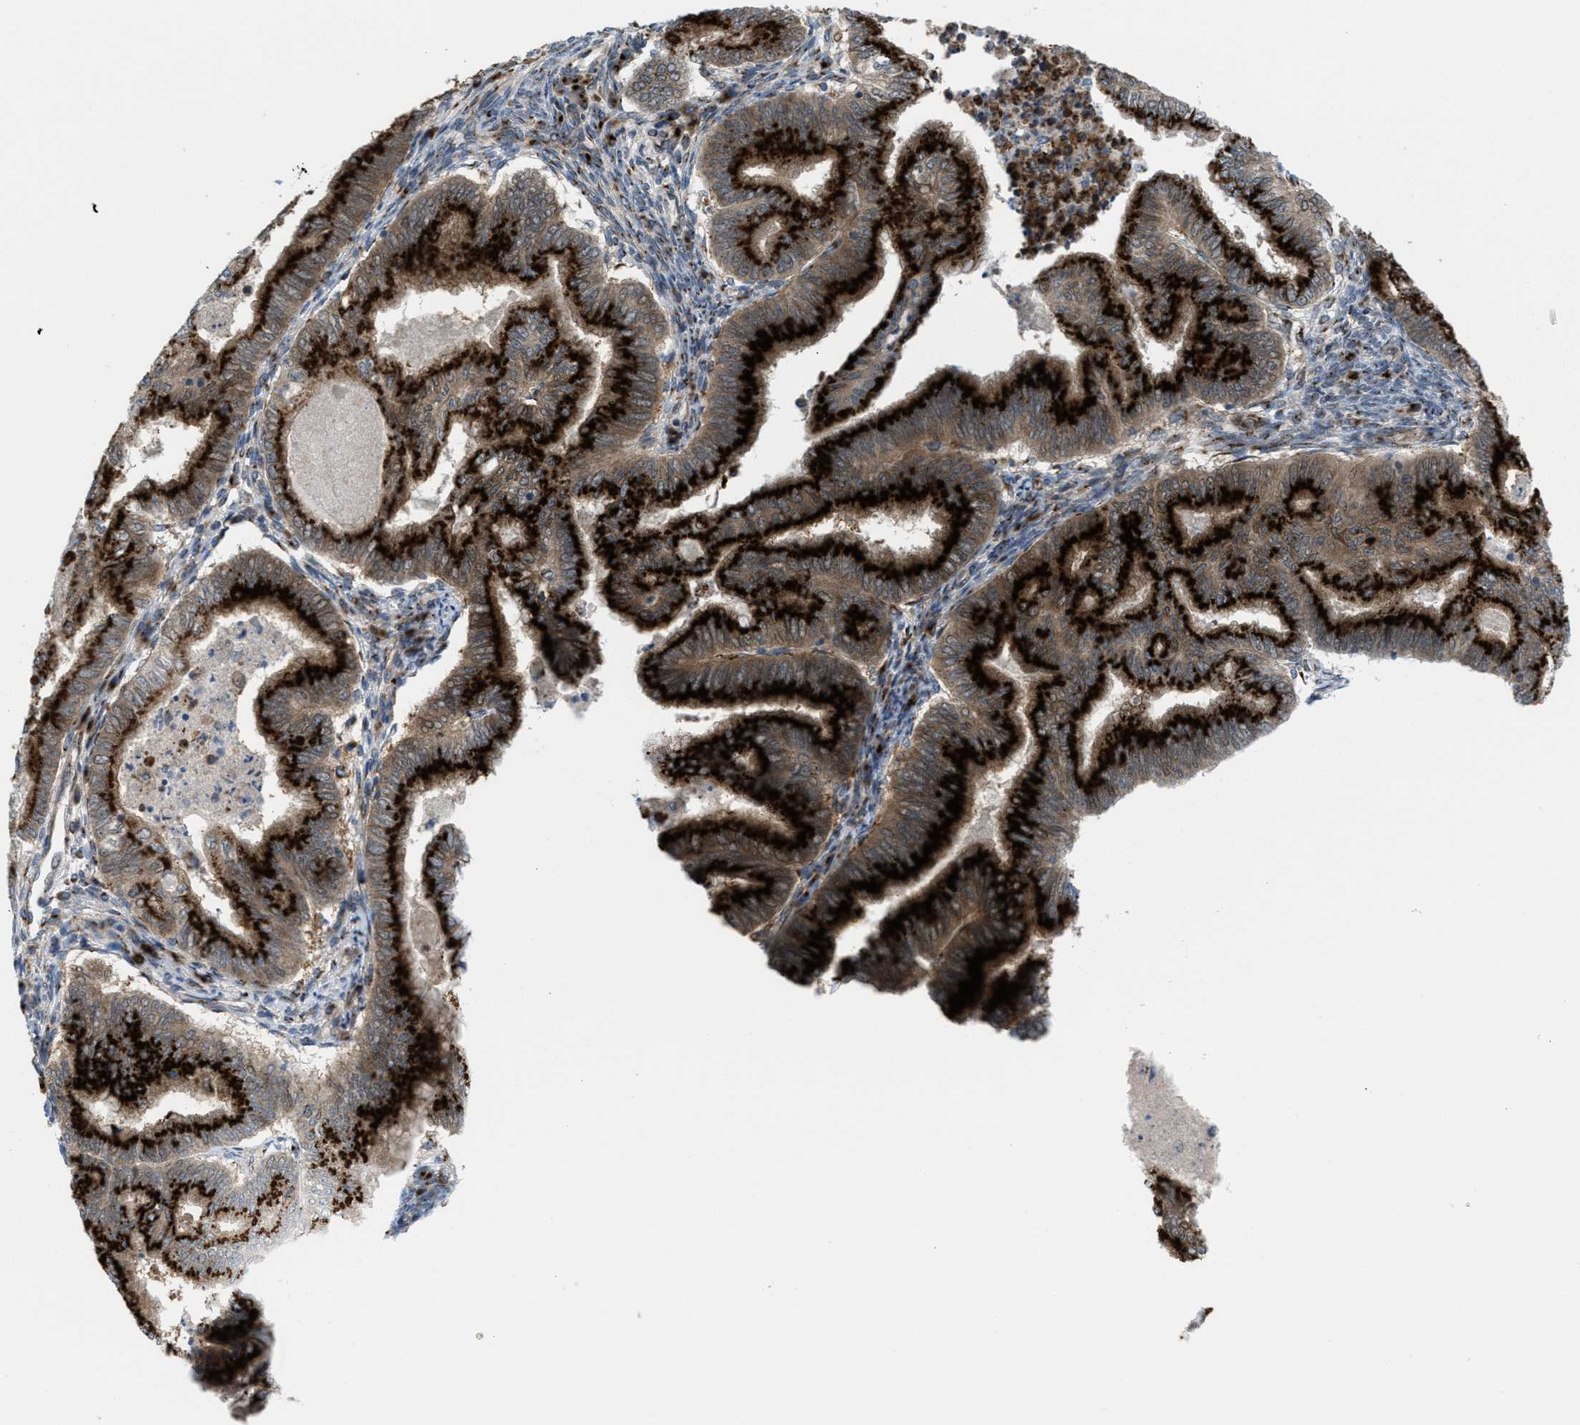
{"staining": {"intensity": "strong", "quantity": ">75%", "location": "cytoplasmic/membranous"}, "tissue": "endometrial cancer", "cell_type": "Tumor cells", "image_type": "cancer", "snomed": [{"axis": "morphology", "description": "Polyp, NOS"}, {"axis": "morphology", "description": "Adenocarcinoma, NOS"}, {"axis": "morphology", "description": "Adenoma, NOS"}, {"axis": "topography", "description": "Endometrium"}], "caption": "This is an image of immunohistochemistry (IHC) staining of endometrial cancer (adenocarcinoma), which shows strong expression in the cytoplasmic/membranous of tumor cells.", "gene": "SLC38A10", "patient": {"sex": "female", "age": 79}}